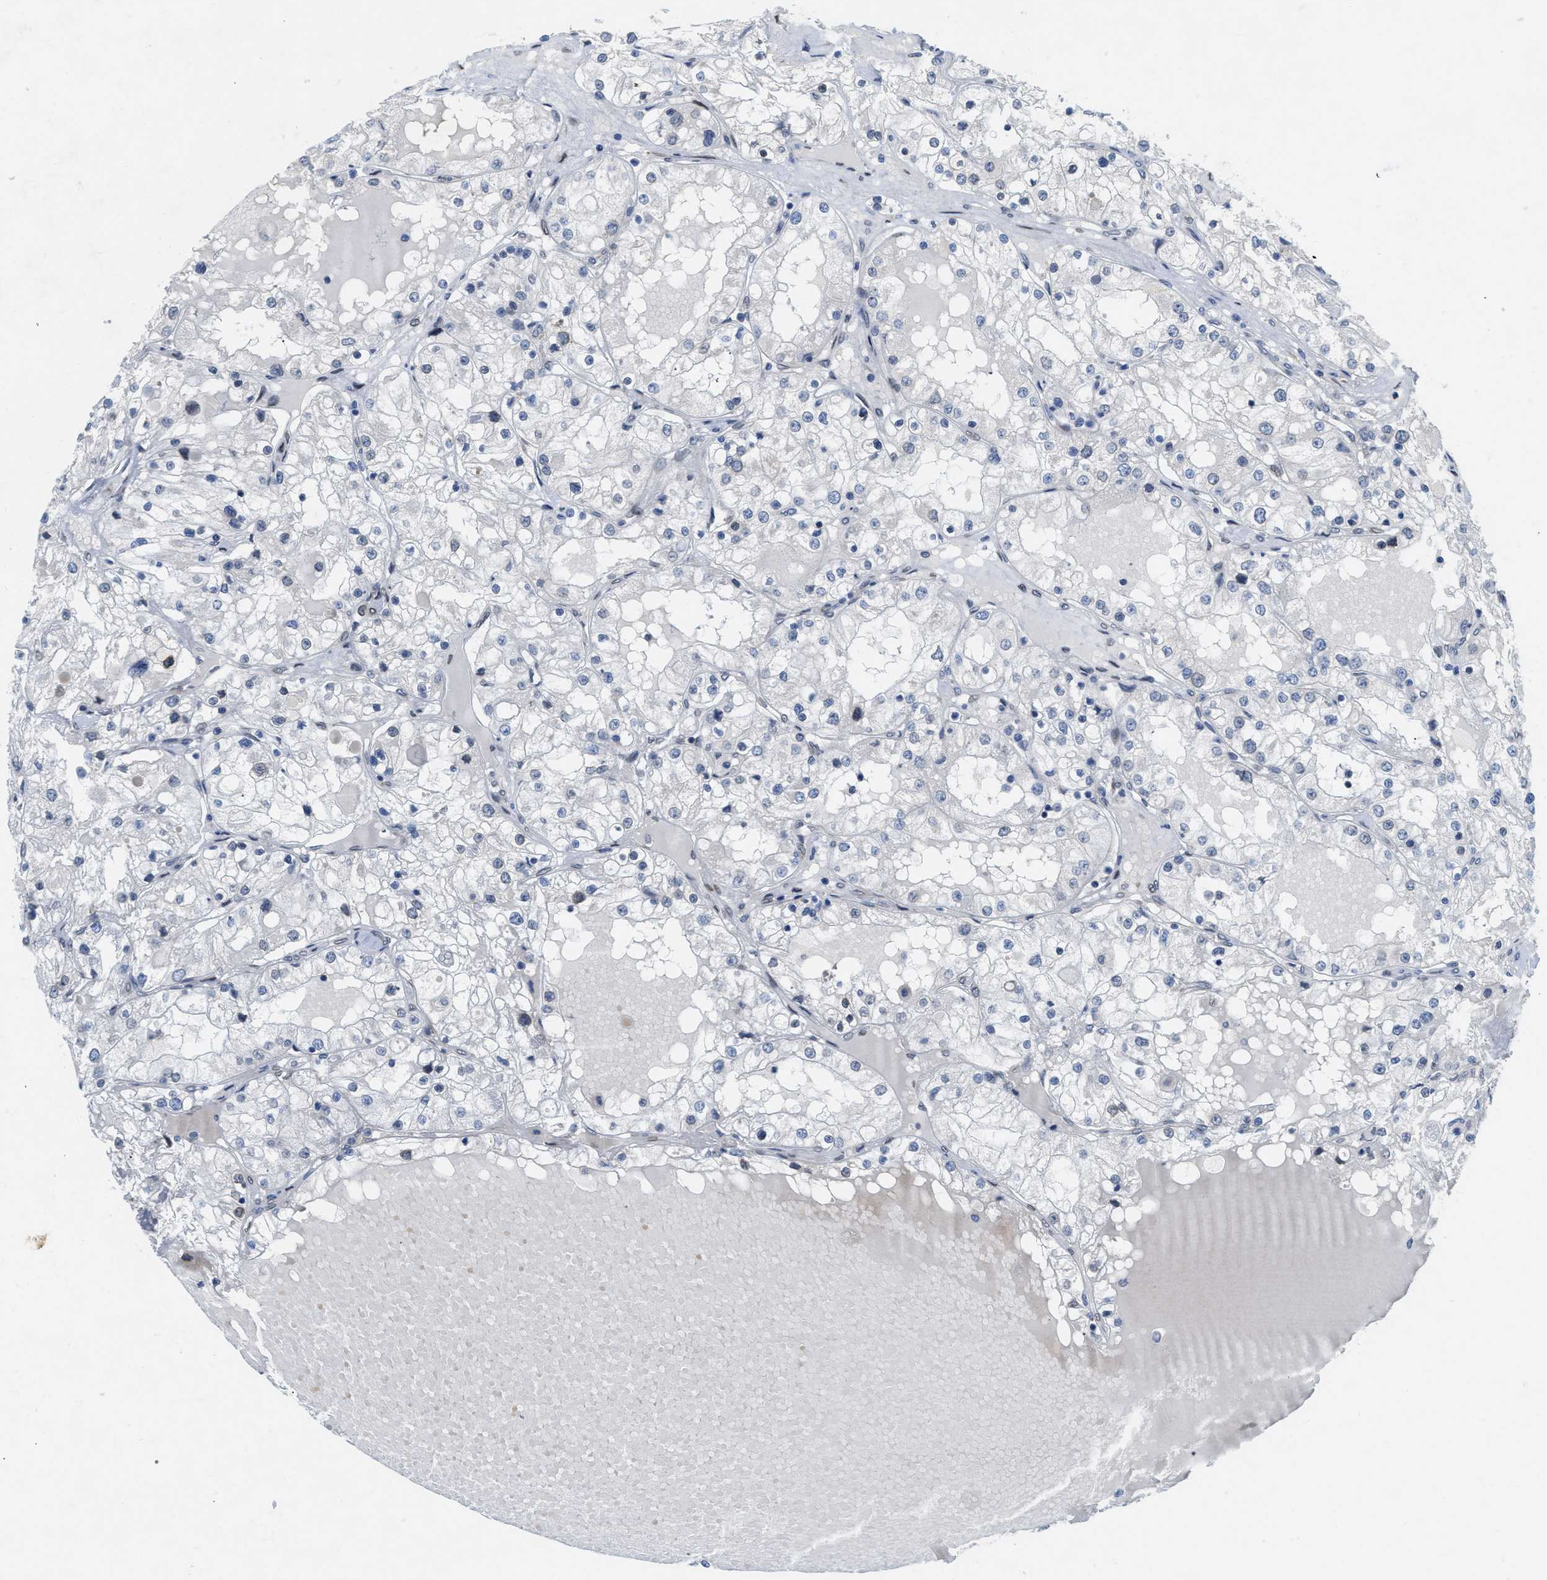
{"staining": {"intensity": "negative", "quantity": "none", "location": "none"}, "tissue": "renal cancer", "cell_type": "Tumor cells", "image_type": "cancer", "snomed": [{"axis": "morphology", "description": "Adenocarcinoma, NOS"}, {"axis": "topography", "description": "Kidney"}], "caption": "Immunohistochemistry photomicrograph of neoplastic tissue: human renal cancer (adenocarcinoma) stained with DAB shows no significant protein positivity in tumor cells. (DAB IHC visualized using brightfield microscopy, high magnification).", "gene": "EIF2AK3", "patient": {"sex": "male", "age": 68}}